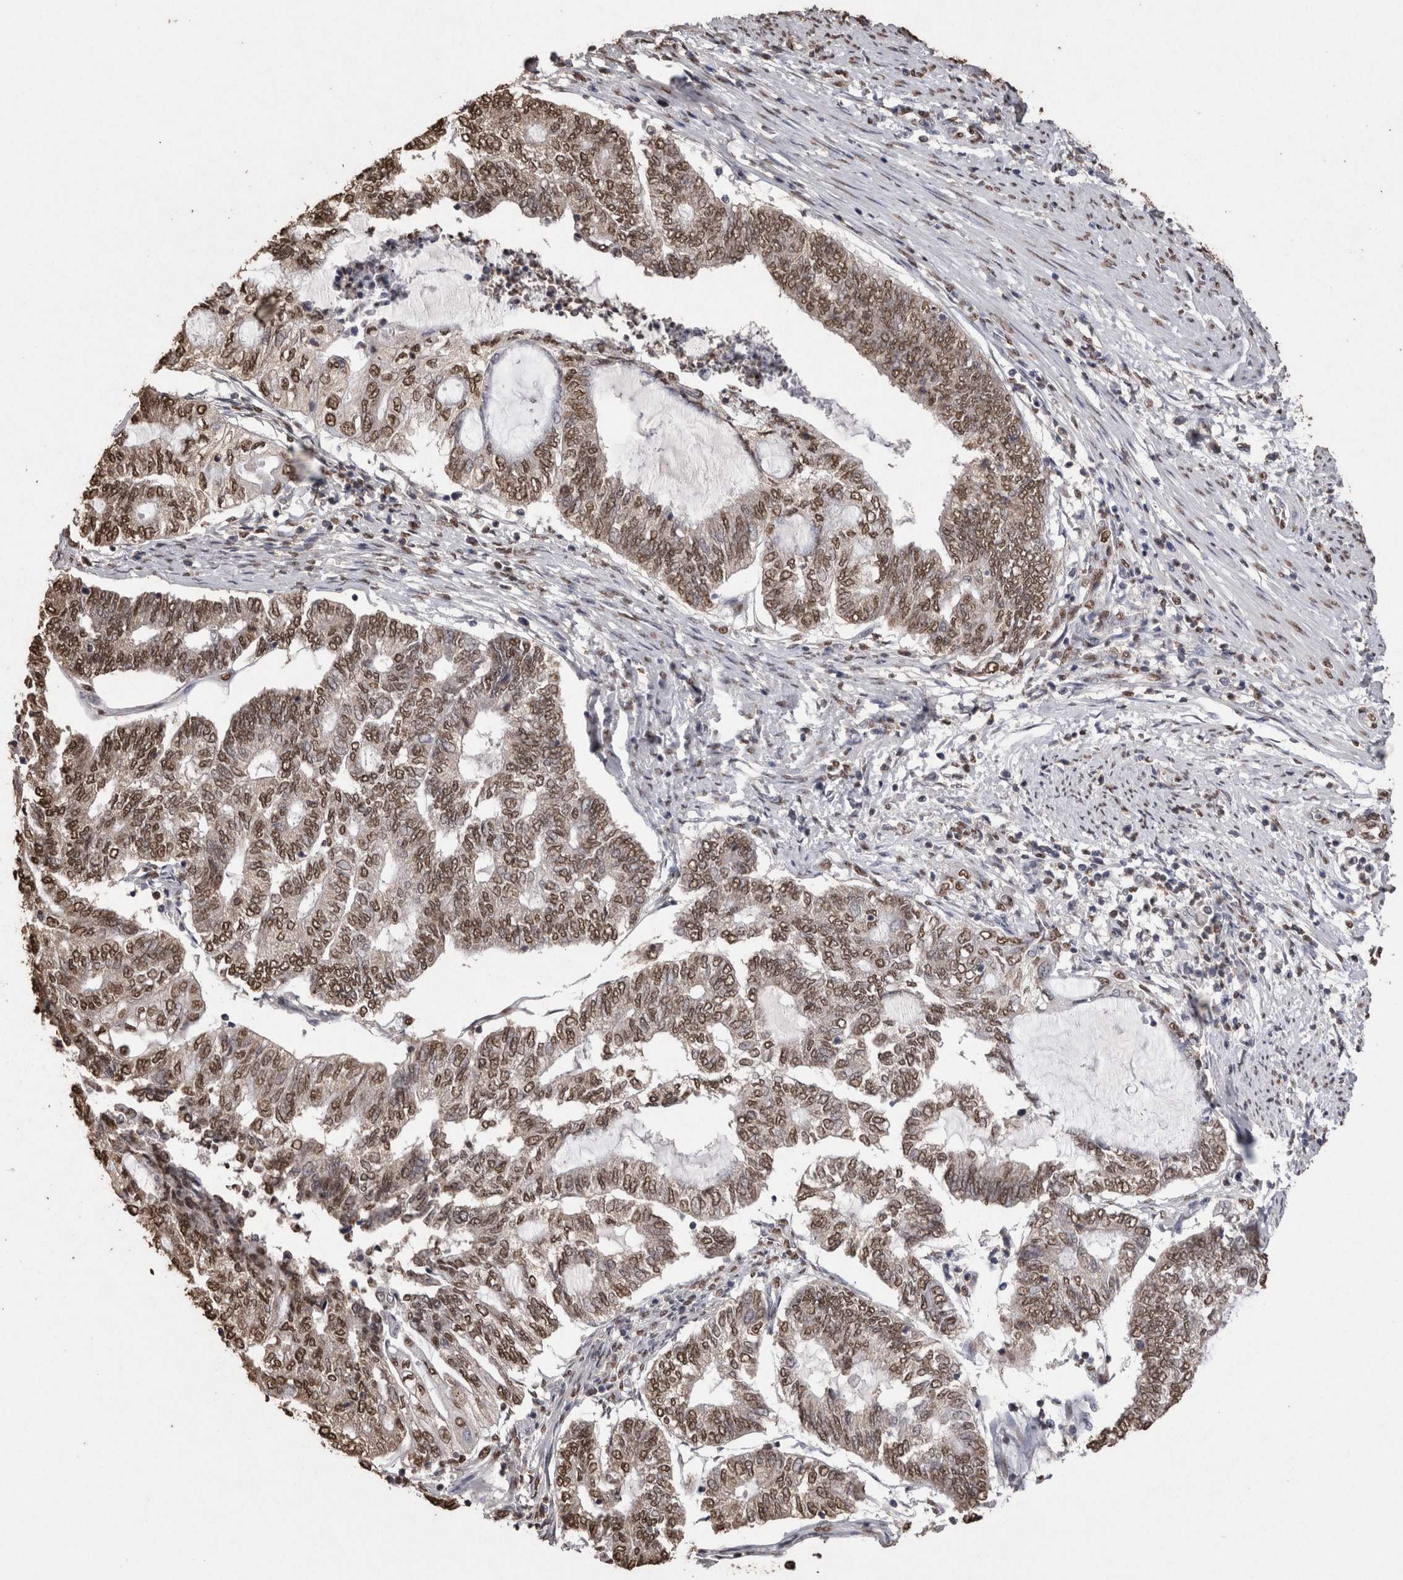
{"staining": {"intensity": "moderate", "quantity": ">75%", "location": "nuclear"}, "tissue": "endometrial cancer", "cell_type": "Tumor cells", "image_type": "cancer", "snomed": [{"axis": "morphology", "description": "Adenocarcinoma, NOS"}, {"axis": "topography", "description": "Uterus"}, {"axis": "topography", "description": "Endometrium"}], "caption": "Immunohistochemistry histopathology image of endometrial cancer (adenocarcinoma) stained for a protein (brown), which reveals medium levels of moderate nuclear staining in about >75% of tumor cells.", "gene": "NTHL1", "patient": {"sex": "female", "age": 70}}